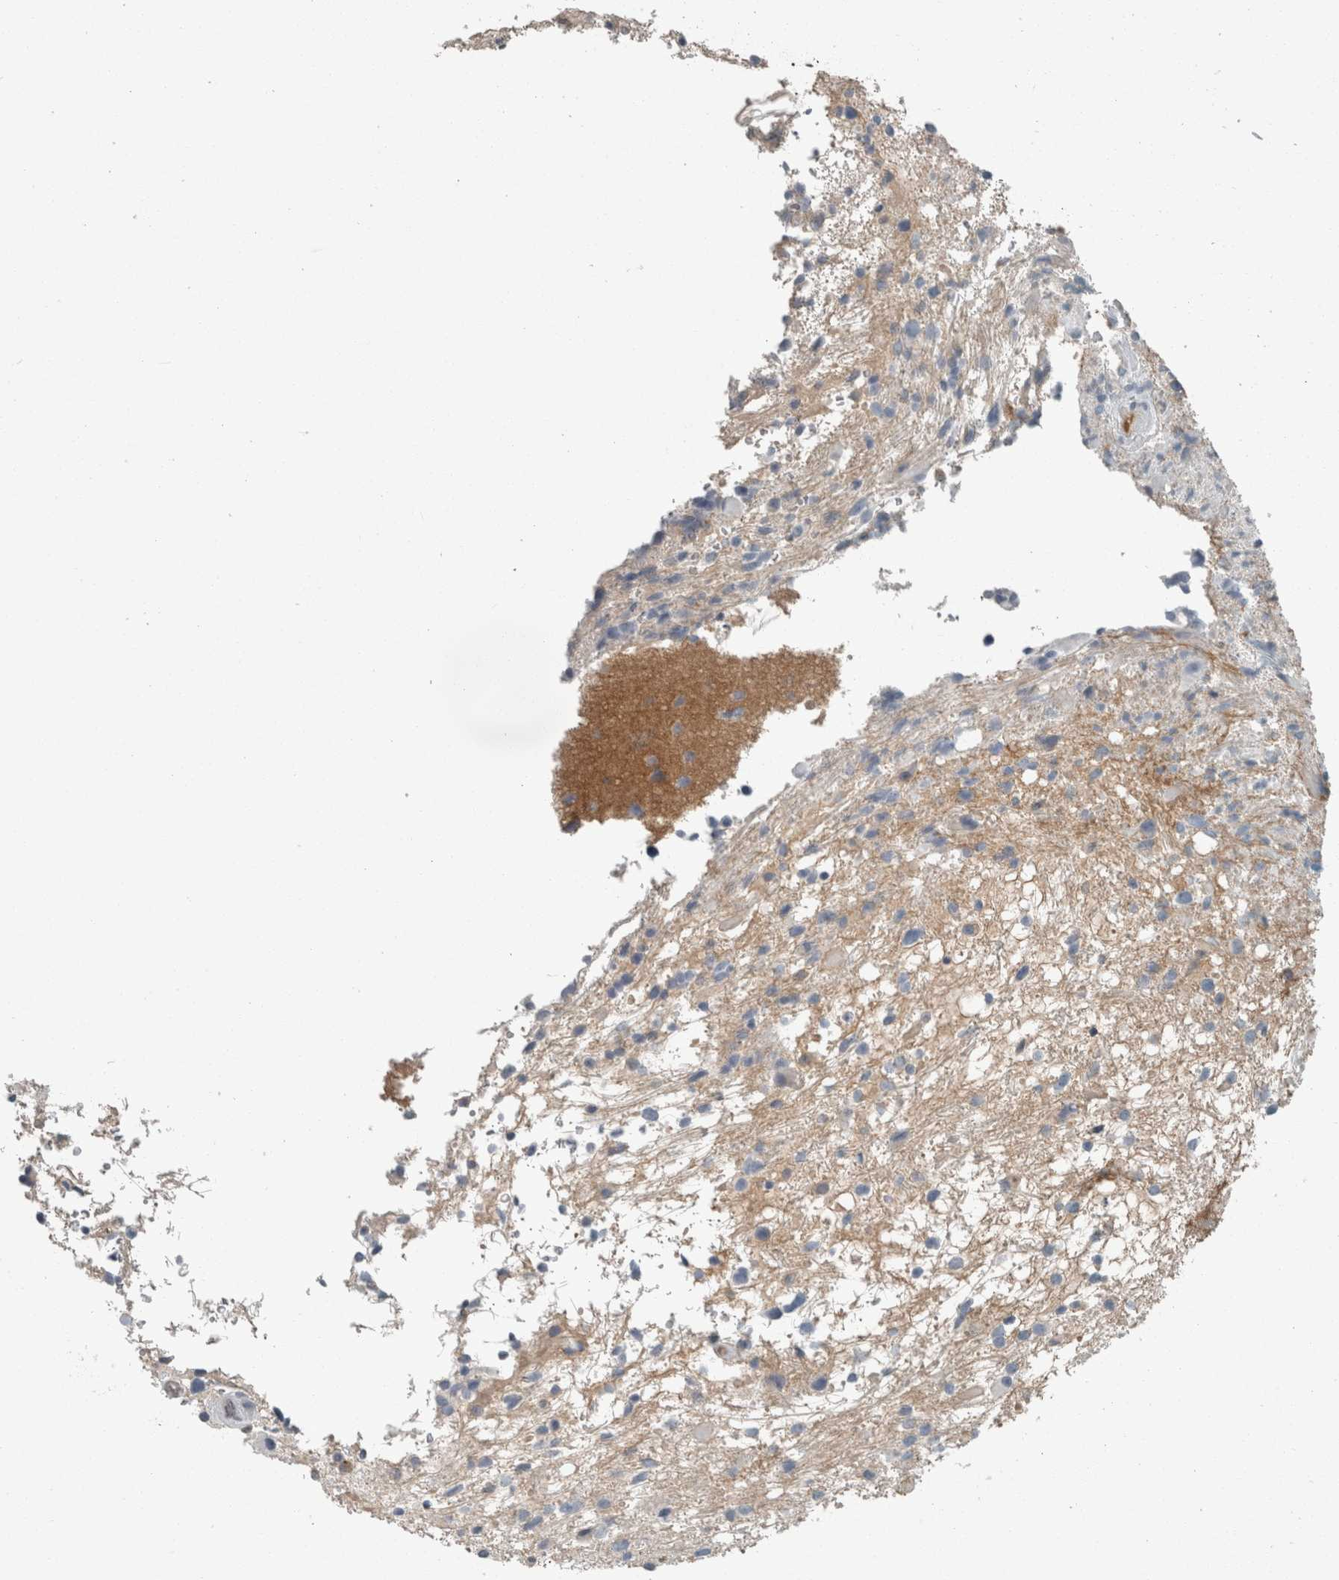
{"staining": {"intensity": "negative", "quantity": "none", "location": "none"}, "tissue": "glioma", "cell_type": "Tumor cells", "image_type": "cancer", "snomed": [{"axis": "morphology", "description": "Glioma, malignant, High grade"}, {"axis": "topography", "description": "Brain"}], "caption": "A high-resolution image shows immunohistochemistry staining of high-grade glioma (malignant), which demonstrates no significant staining in tumor cells.", "gene": "CHL1", "patient": {"sex": "male", "age": 33}}